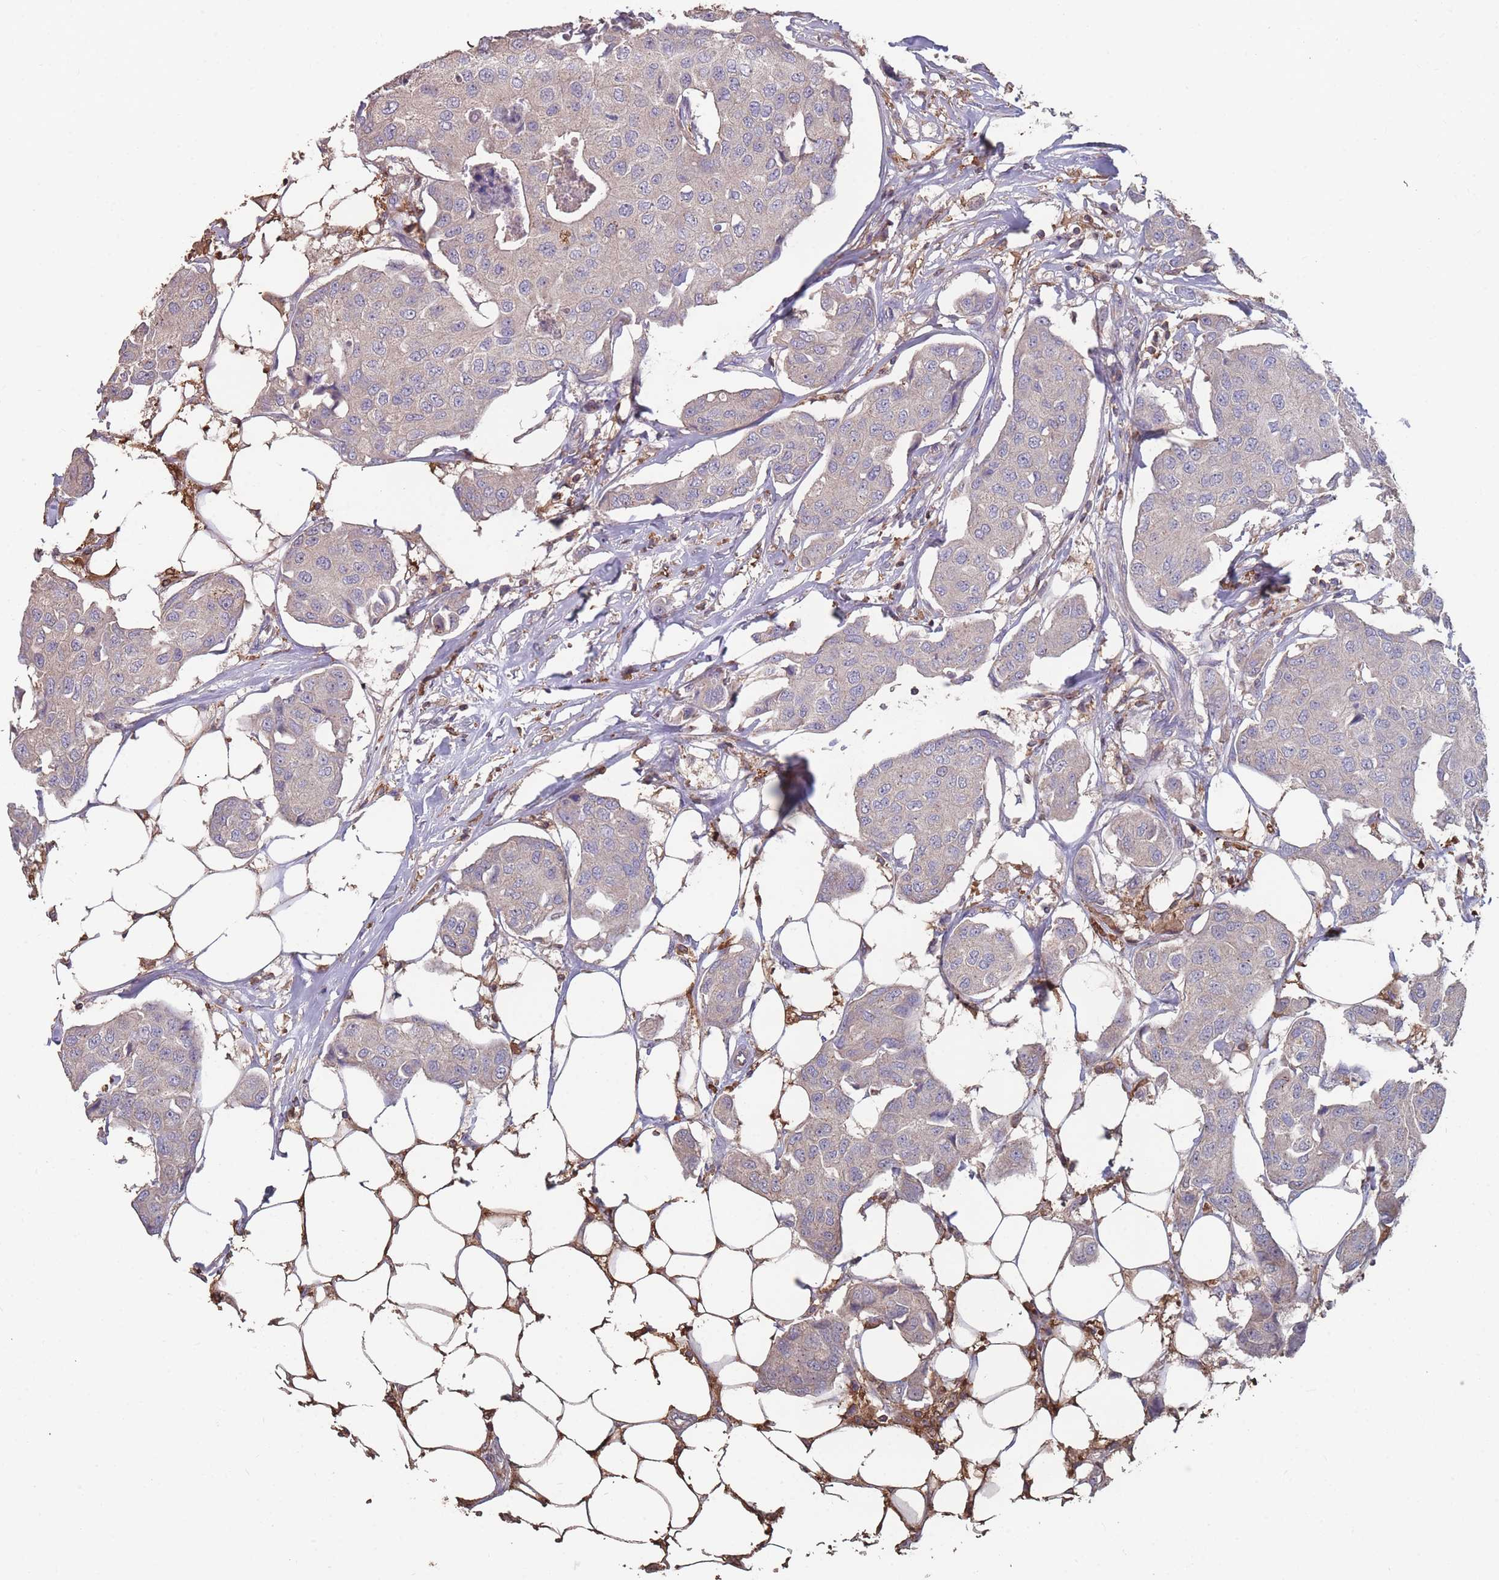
{"staining": {"intensity": "weak", "quantity": "<25%", "location": "cytoplasmic/membranous"}, "tissue": "breast cancer", "cell_type": "Tumor cells", "image_type": "cancer", "snomed": [{"axis": "morphology", "description": "Duct carcinoma"}, {"axis": "topography", "description": "Breast"}, {"axis": "topography", "description": "Lymph node"}], "caption": "This is a micrograph of immunohistochemistry (IHC) staining of breast intraductal carcinoma, which shows no staining in tumor cells.", "gene": "CD33", "patient": {"sex": "female", "age": 80}}